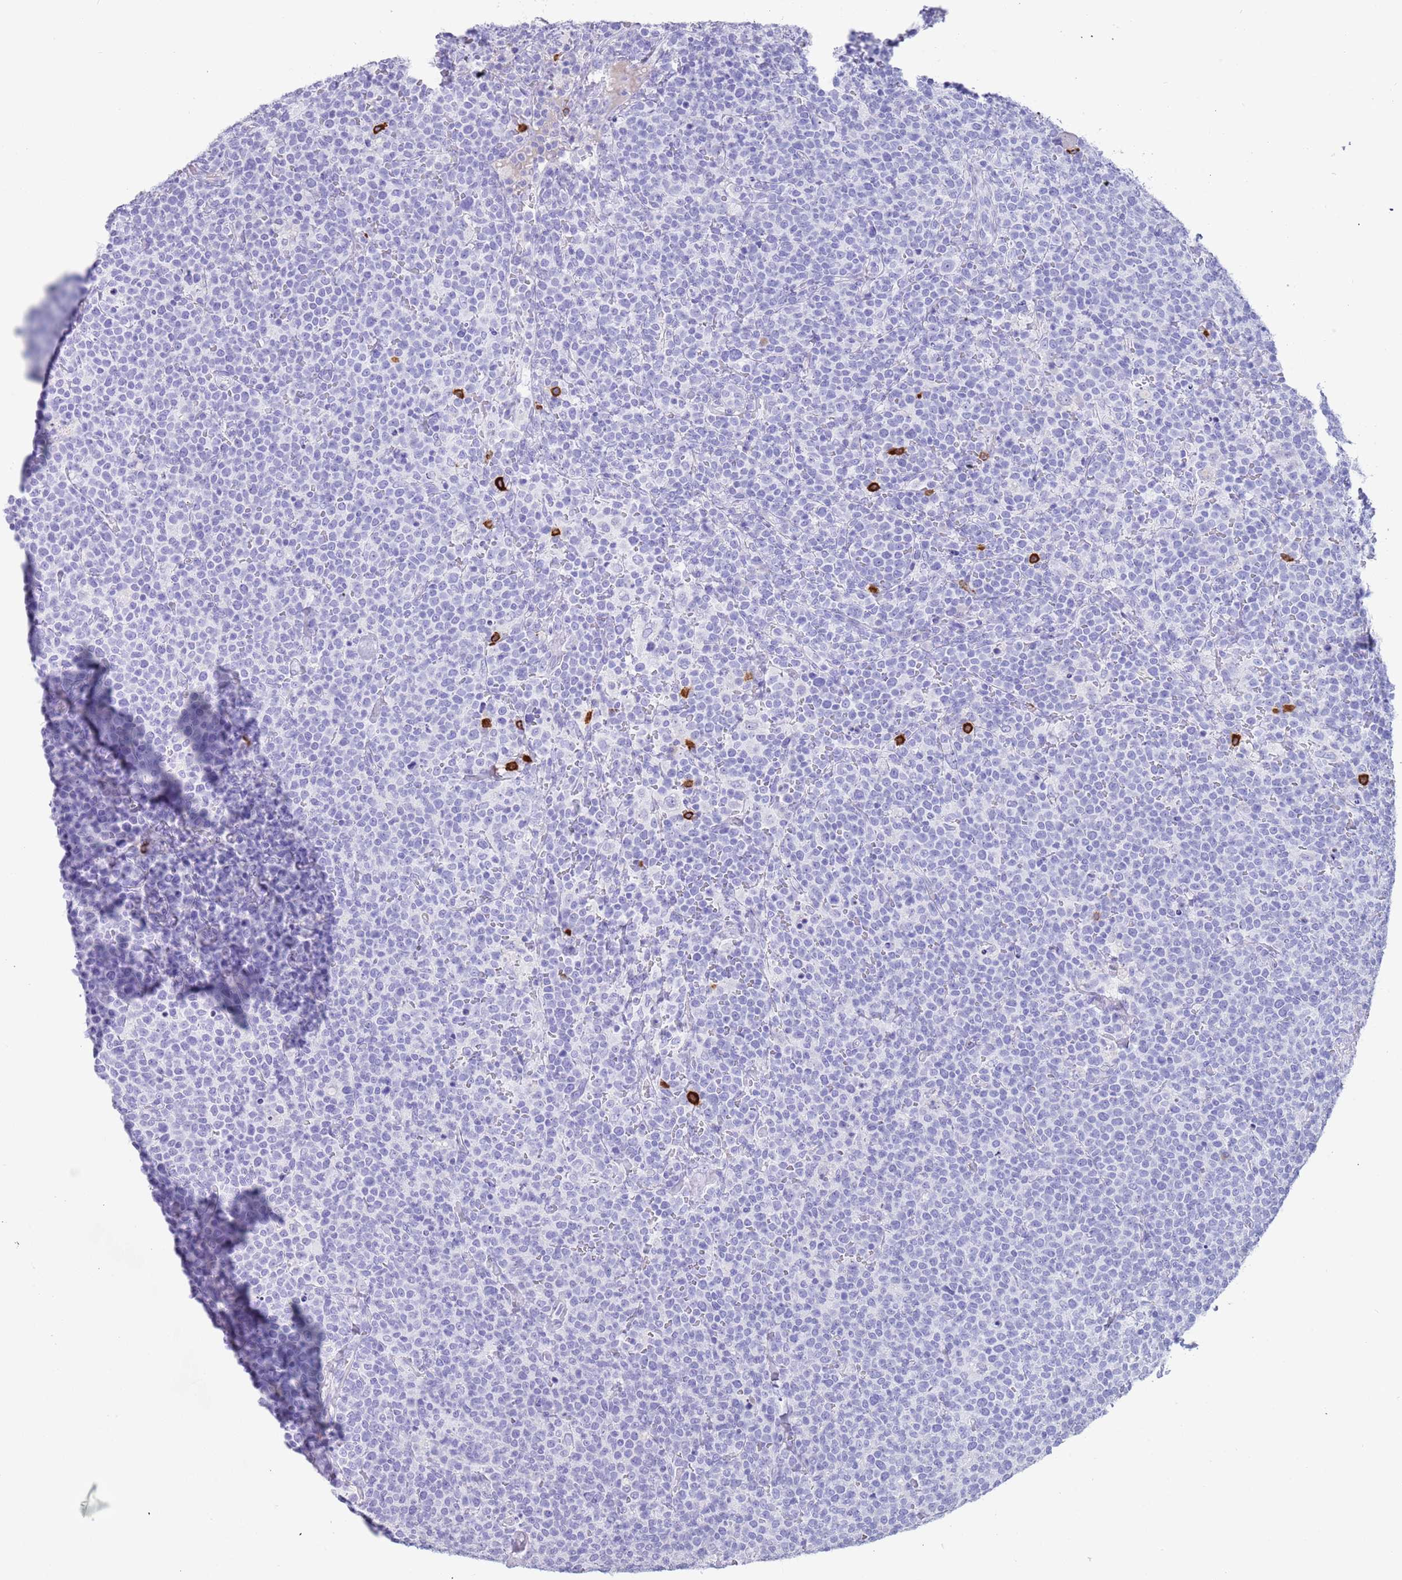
{"staining": {"intensity": "negative", "quantity": "none", "location": "none"}, "tissue": "lymphoma", "cell_type": "Tumor cells", "image_type": "cancer", "snomed": [{"axis": "morphology", "description": "Malignant lymphoma, non-Hodgkin's type, High grade"}, {"axis": "topography", "description": "Lymph node"}], "caption": "This is a micrograph of IHC staining of malignant lymphoma, non-Hodgkin's type (high-grade), which shows no staining in tumor cells.", "gene": "MYADML2", "patient": {"sex": "male", "age": 61}}